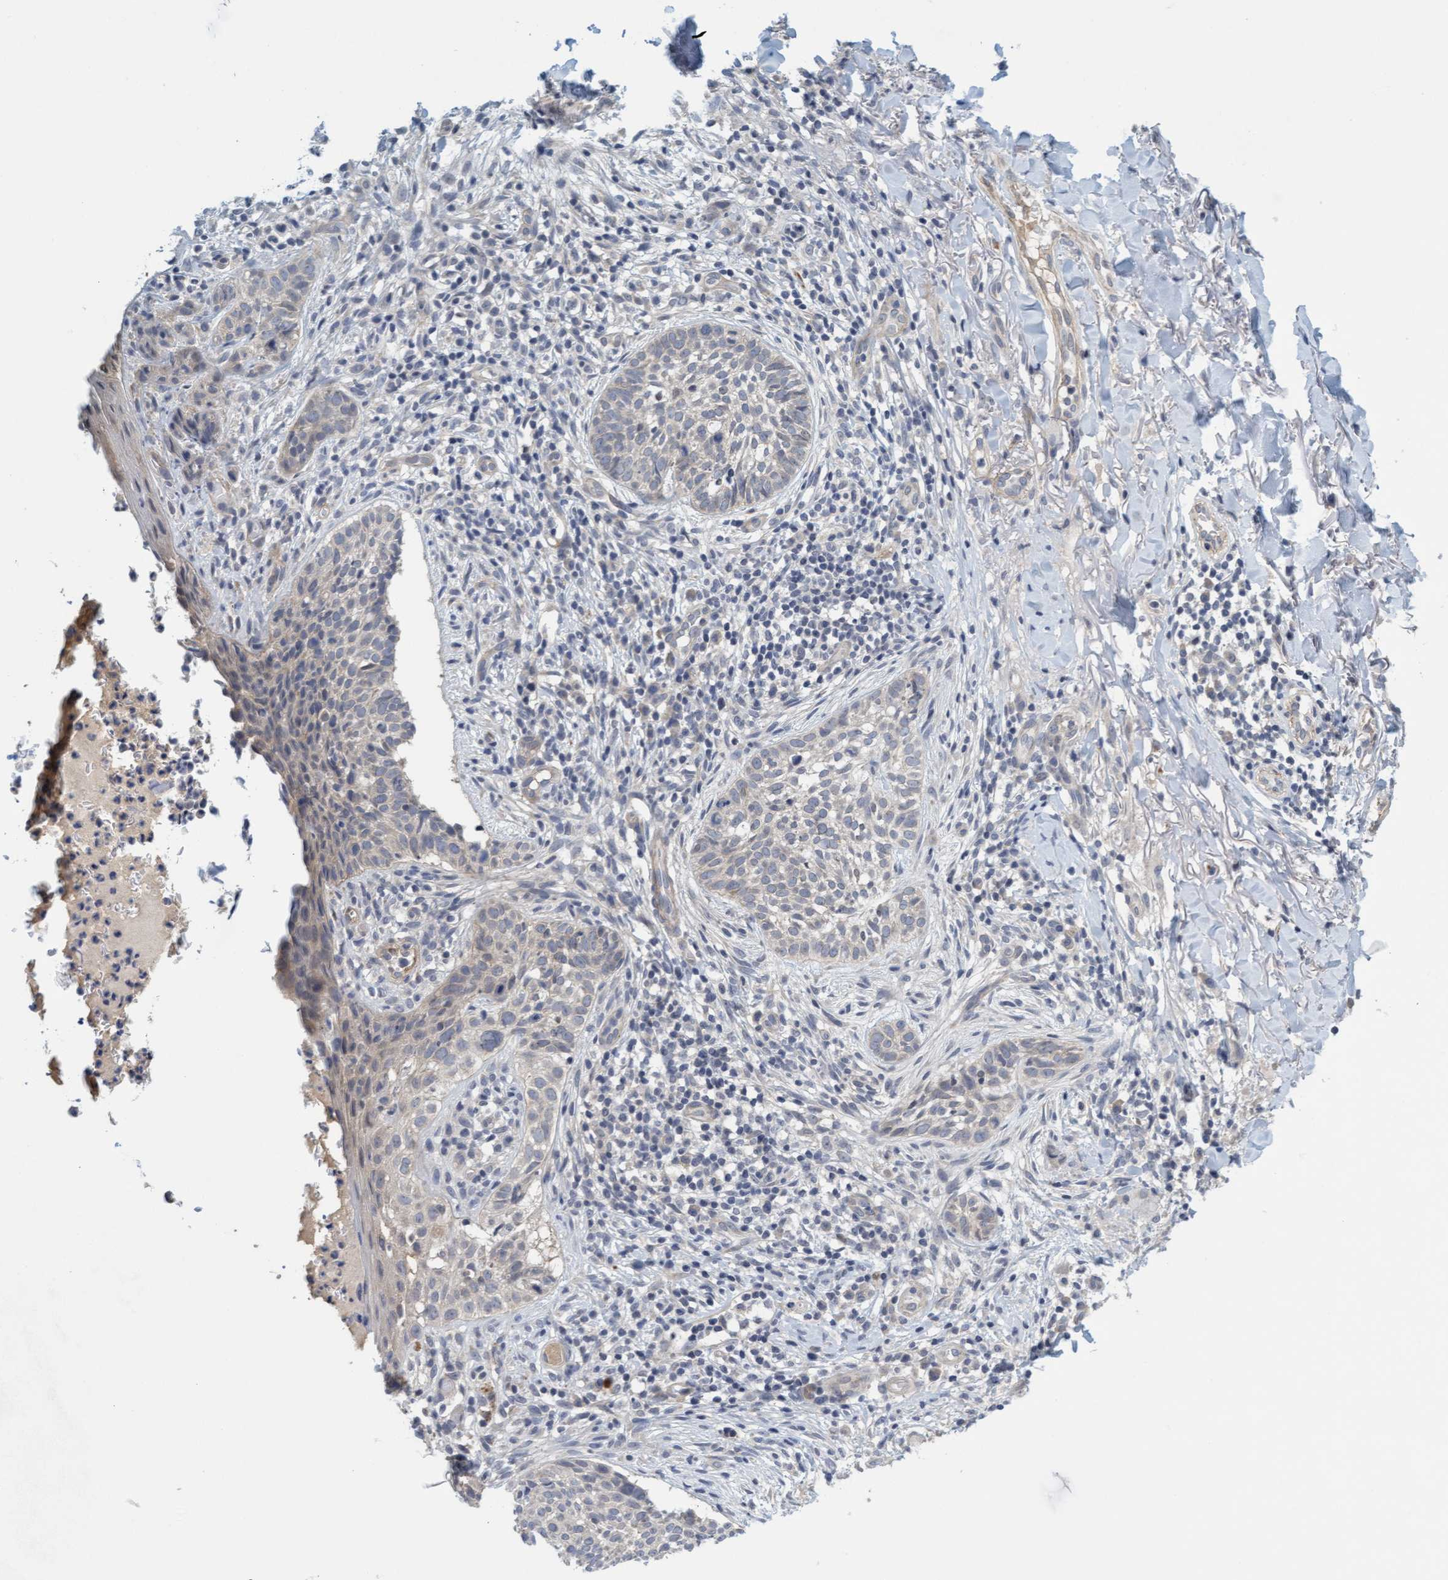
{"staining": {"intensity": "negative", "quantity": "none", "location": "none"}, "tissue": "skin cancer", "cell_type": "Tumor cells", "image_type": "cancer", "snomed": [{"axis": "morphology", "description": "Normal tissue, NOS"}, {"axis": "morphology", "description": "Basal cell carcinoma"}, {"axis": "topography", "description": "Skin"}], "caption": "Immunohistochemical staining of human skin cancer demonstrates no significant positivity in tumor cells.", "gene": "TSTD2", "patient": {"sex": "male", "age": 67}}